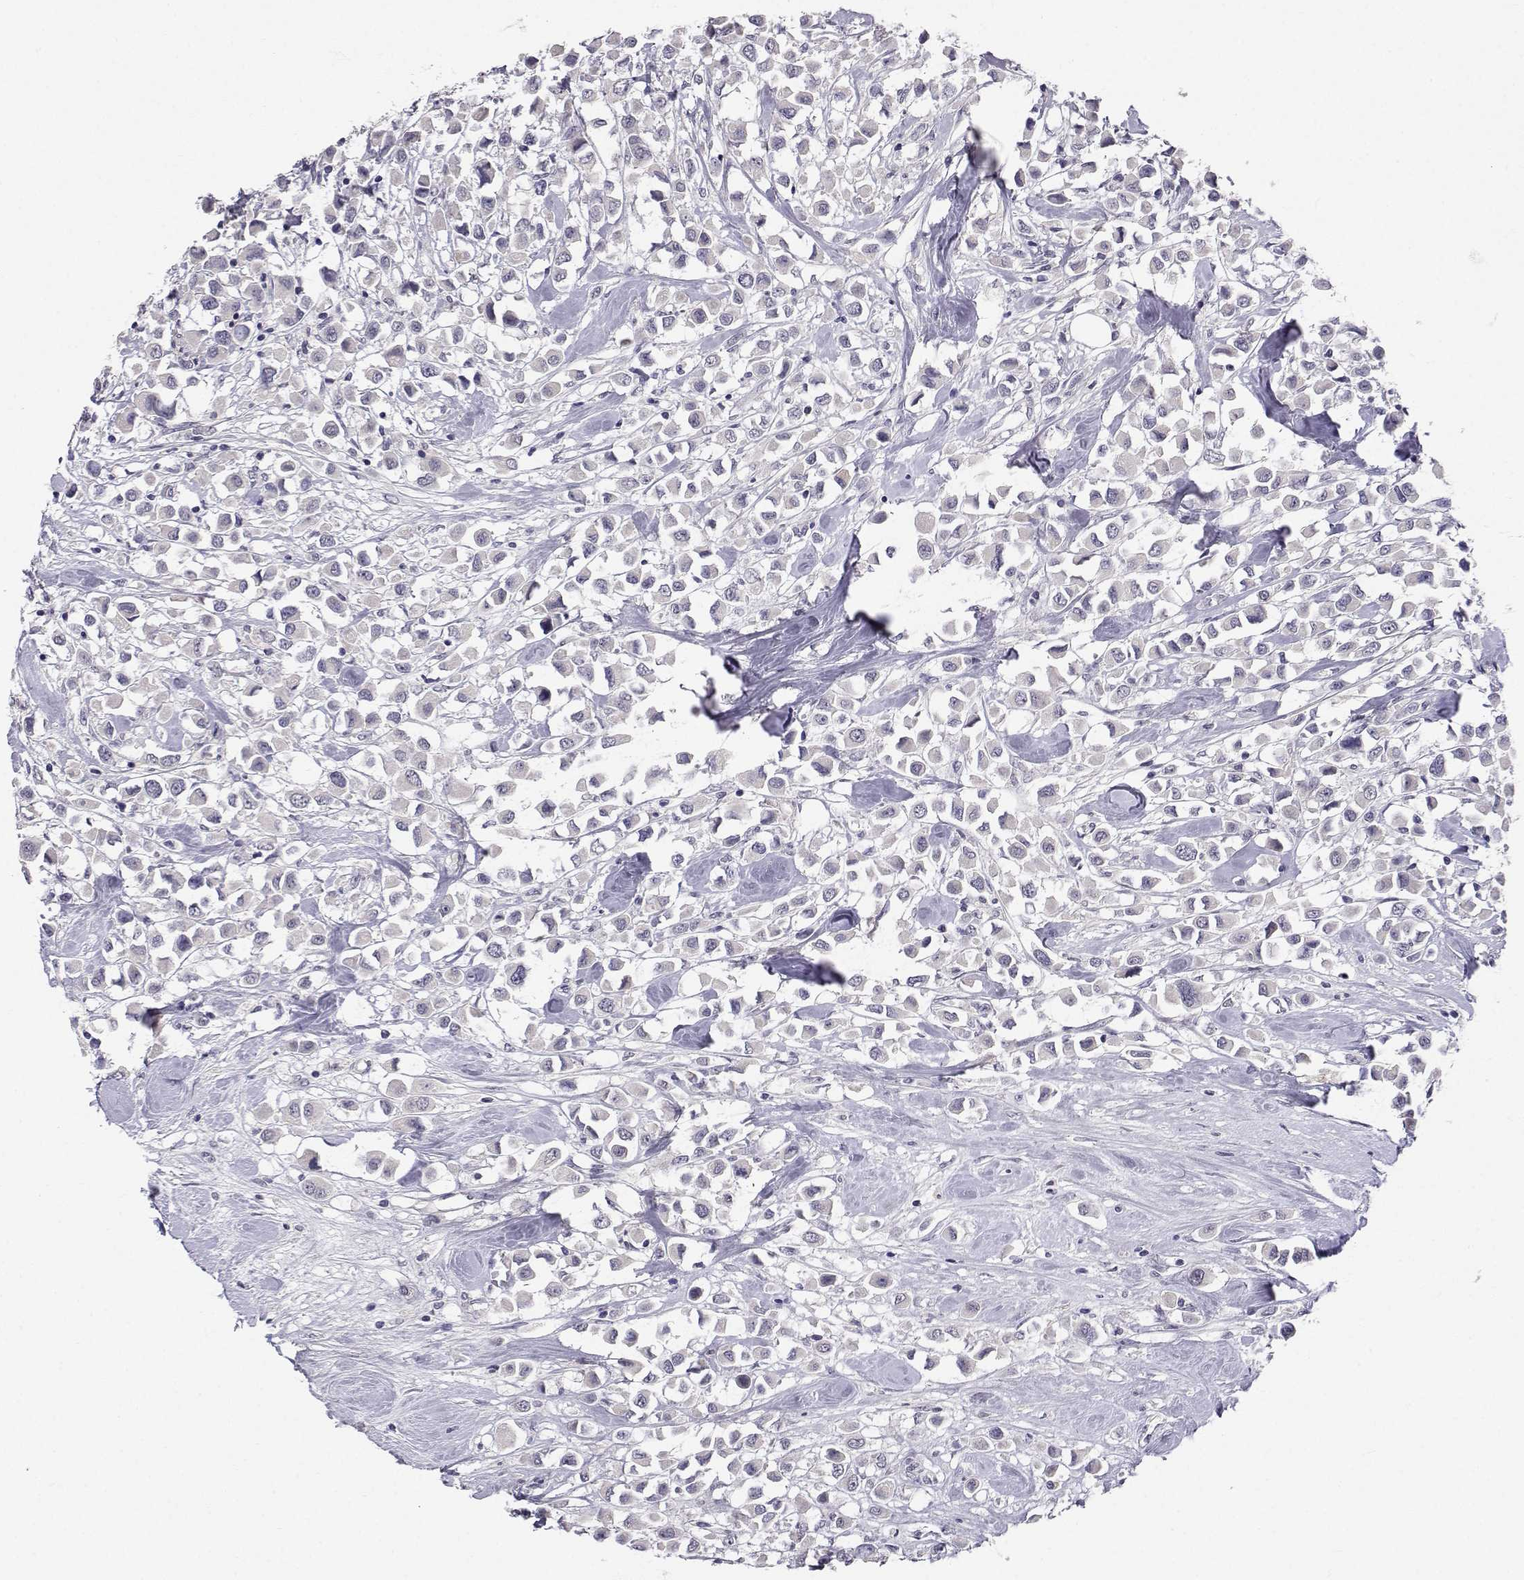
{"staining": {"intensity": "negative", "quantity": "none", "location": "none"}, "tissue": "breast cancer", "cell_type": "Tumor cells", "image_type": "cancer", "snomed": [{"axis": "morphology", "description": "Duct carcinoma"}, {"axis": "topography", "description": "Breast"}], "caption": "Micrograph shows no protein positivity in tumor cells of invasive ductal carcinoma (breast) tissue.", "gene": "SLC6A3", "patient": {"sex": "female", "age": 61}}